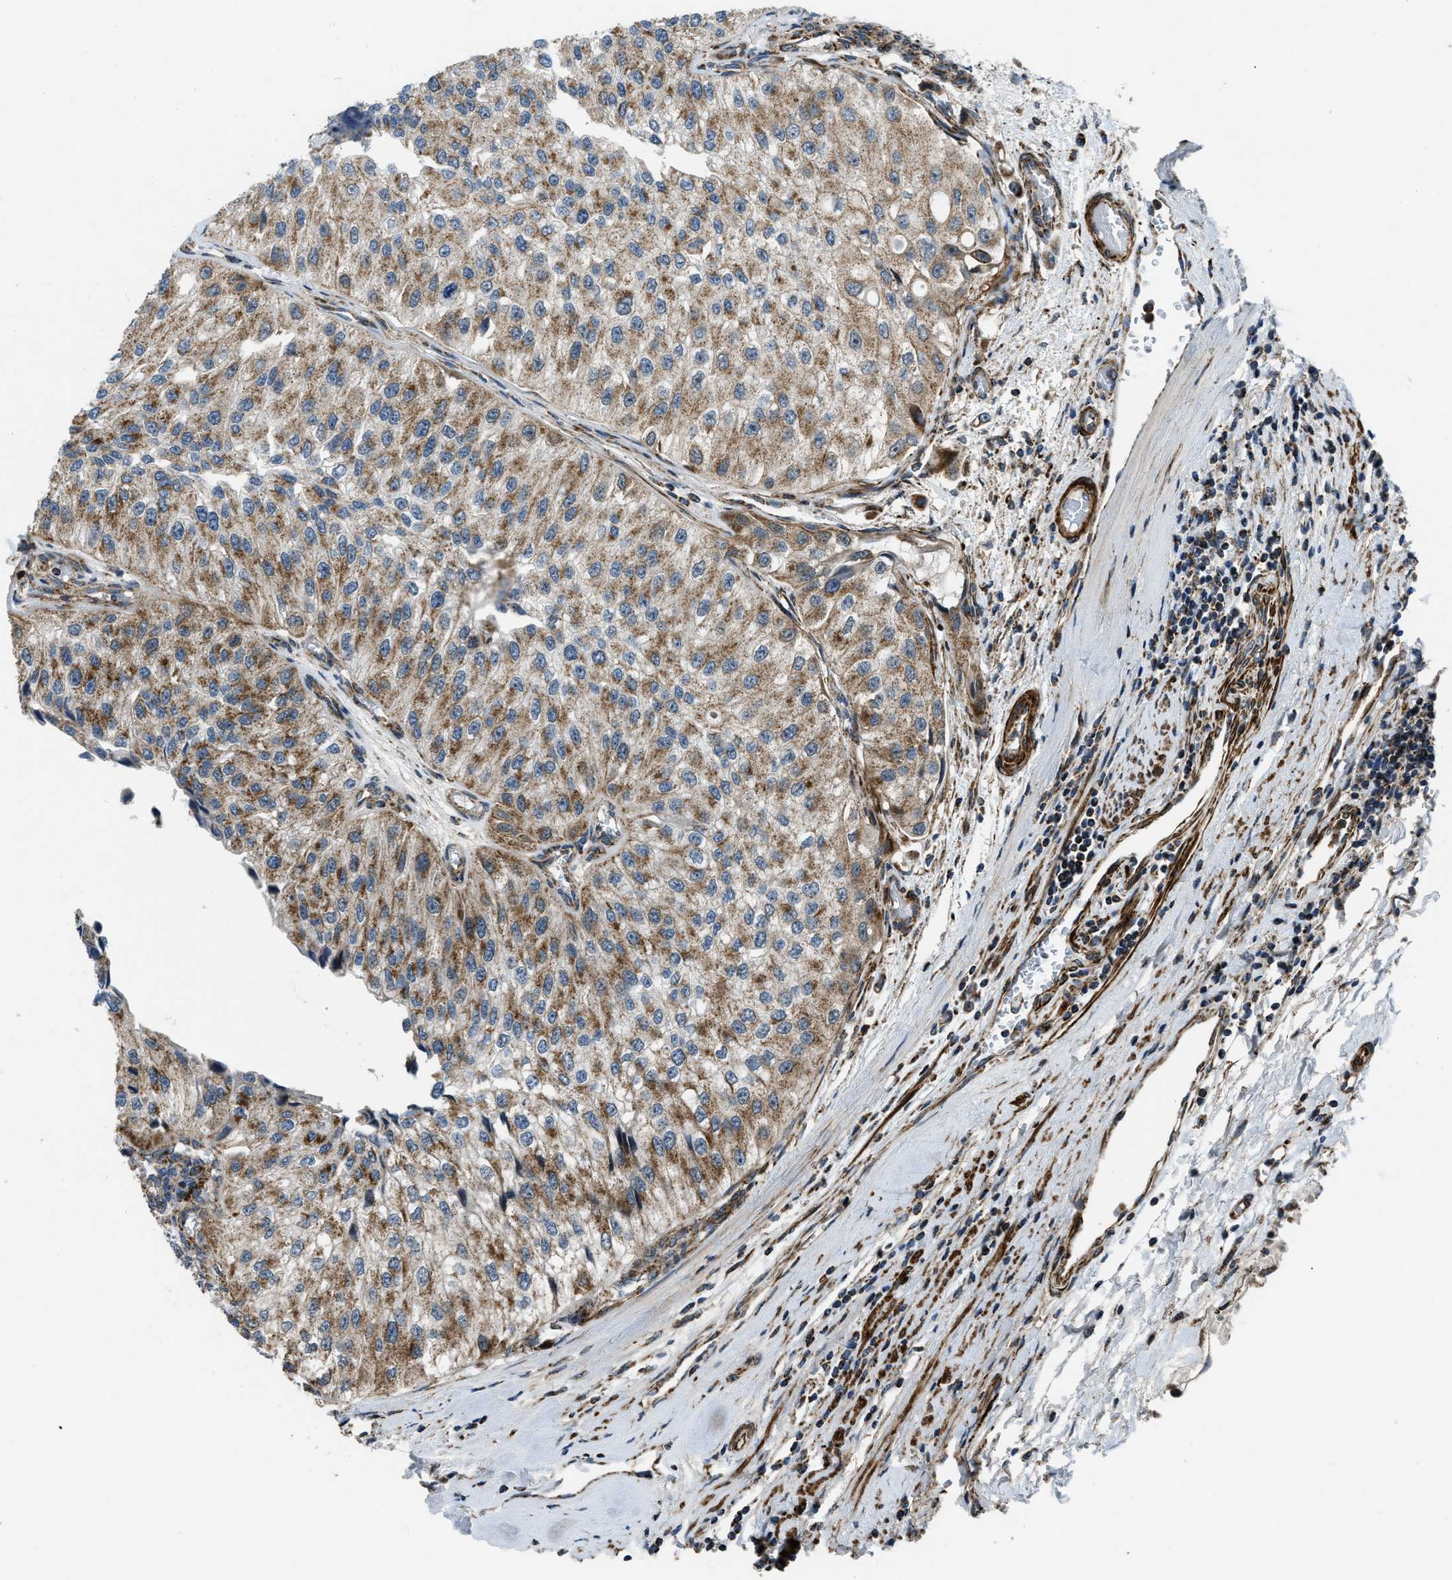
{"staining": {"intensity": "moderate", "quantity": ">75%", "location": "cytoplasmic/membranous"}, "tissue": "urothelial cancer", "cell_type": "Tumor cells", "image_type": "cancer", "snomed": [{"axis": "morphology", "description": "Urothelial carcinoma, High grade"}, {"axis": "topography", "description": "Kidney"}, {"axis": "topography", "description": "Urinary bladder"}], "caption": "Protein staining exhibits moderate cytoplasmic/membranous staining in about >75% of tumor cells in high-grade urothelial carcinoma.", "gene": "GSDME", "patient": {"sex": "male", "age": 77}}